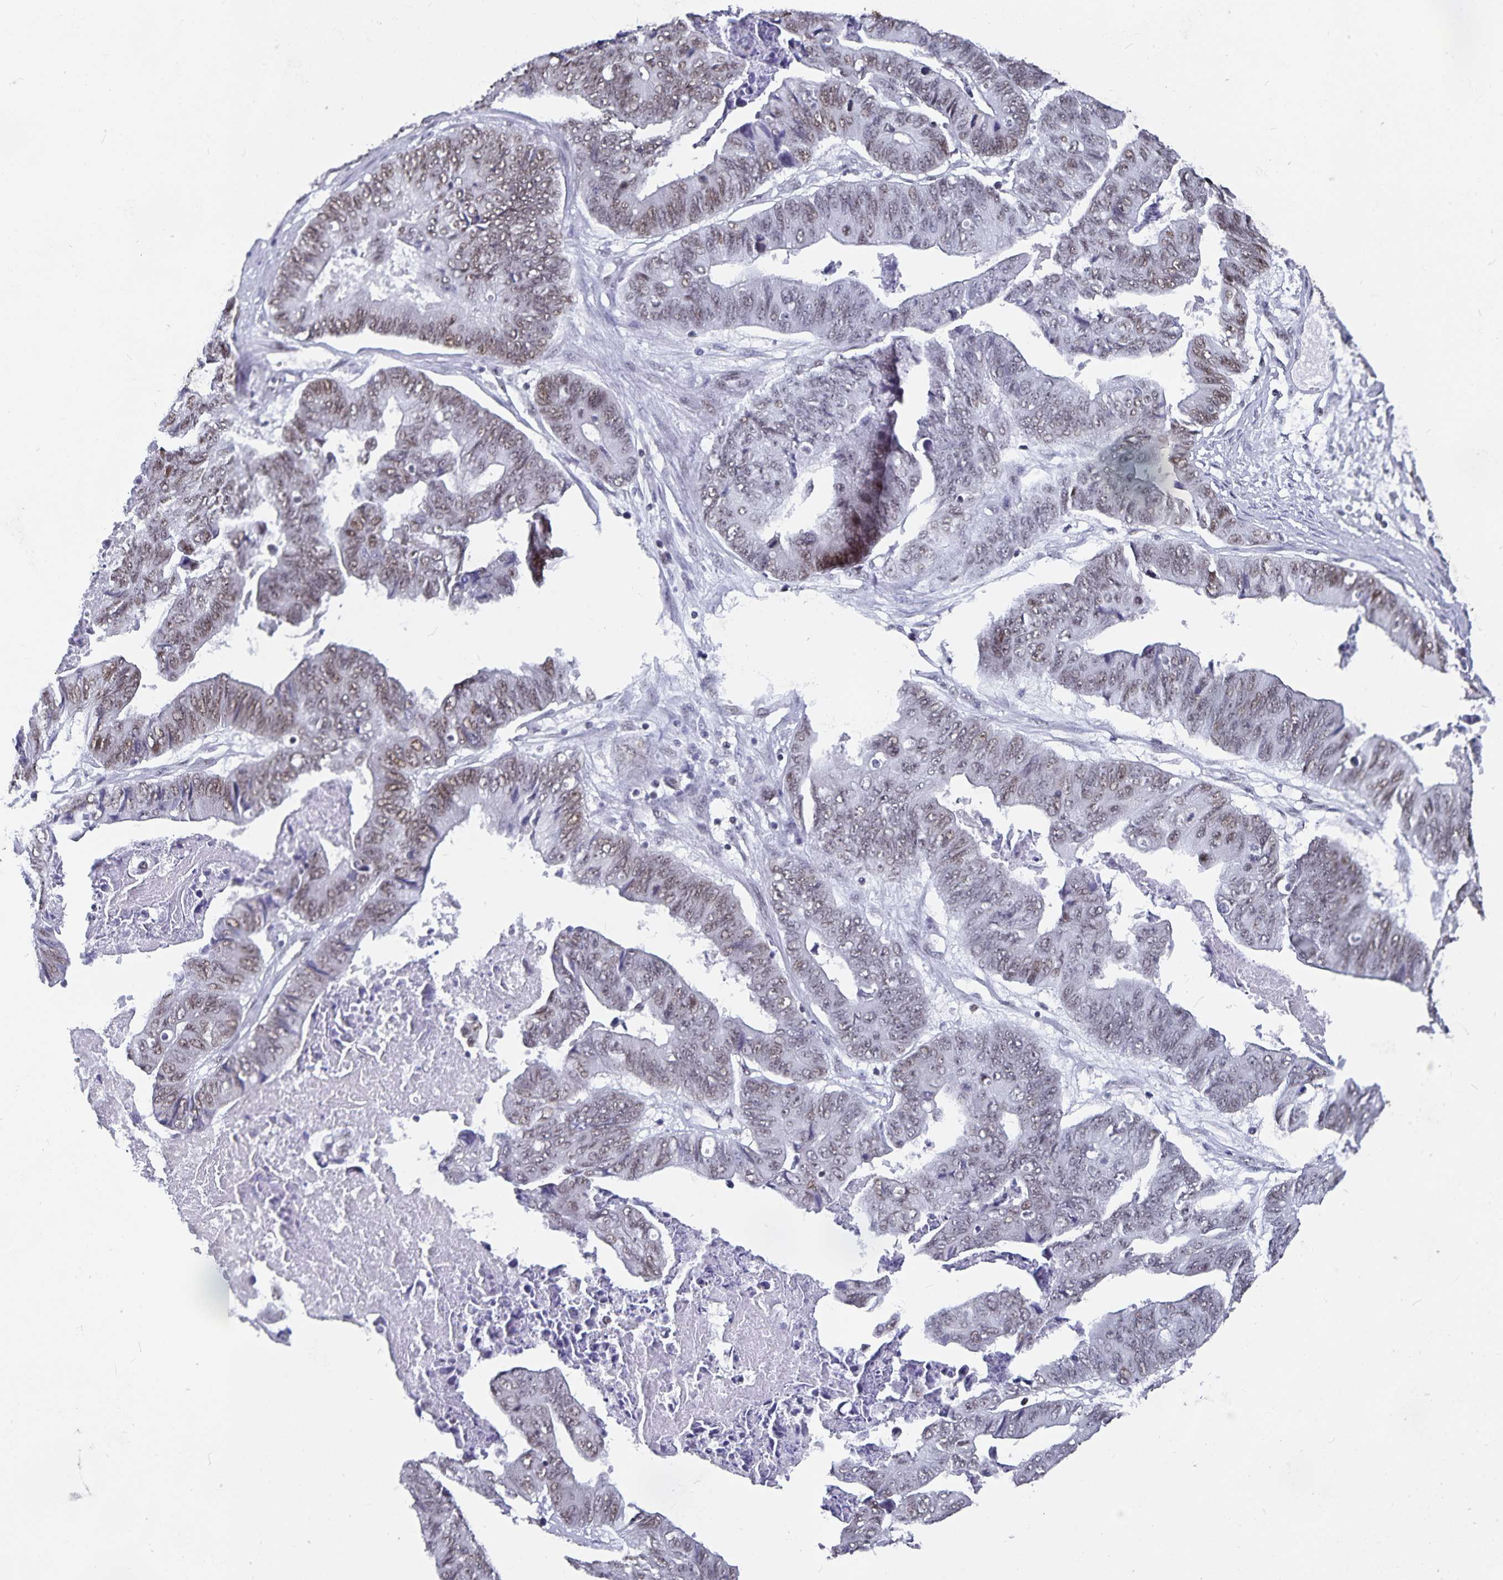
{"staining": {"intensity": "moderate", "quantity": ">75%", "location": "nuclear"}, "tissue": "stomach cancer", "cell_type": "Tumor cells", "image_type": "cancer", "snomed": [{"axis": "morphology", "description": "Adenocarcinoma, NOS"}, {"axis": "topography", "description": "Stomach, lower"}], "caption": "Tumor cells exhibit medium levels of moderate nuclear expression in about >75% of cells in human adenocarcinoma (stomach).", "gene": "PBX2", "patient": {"sex": "male", "age": 77}}